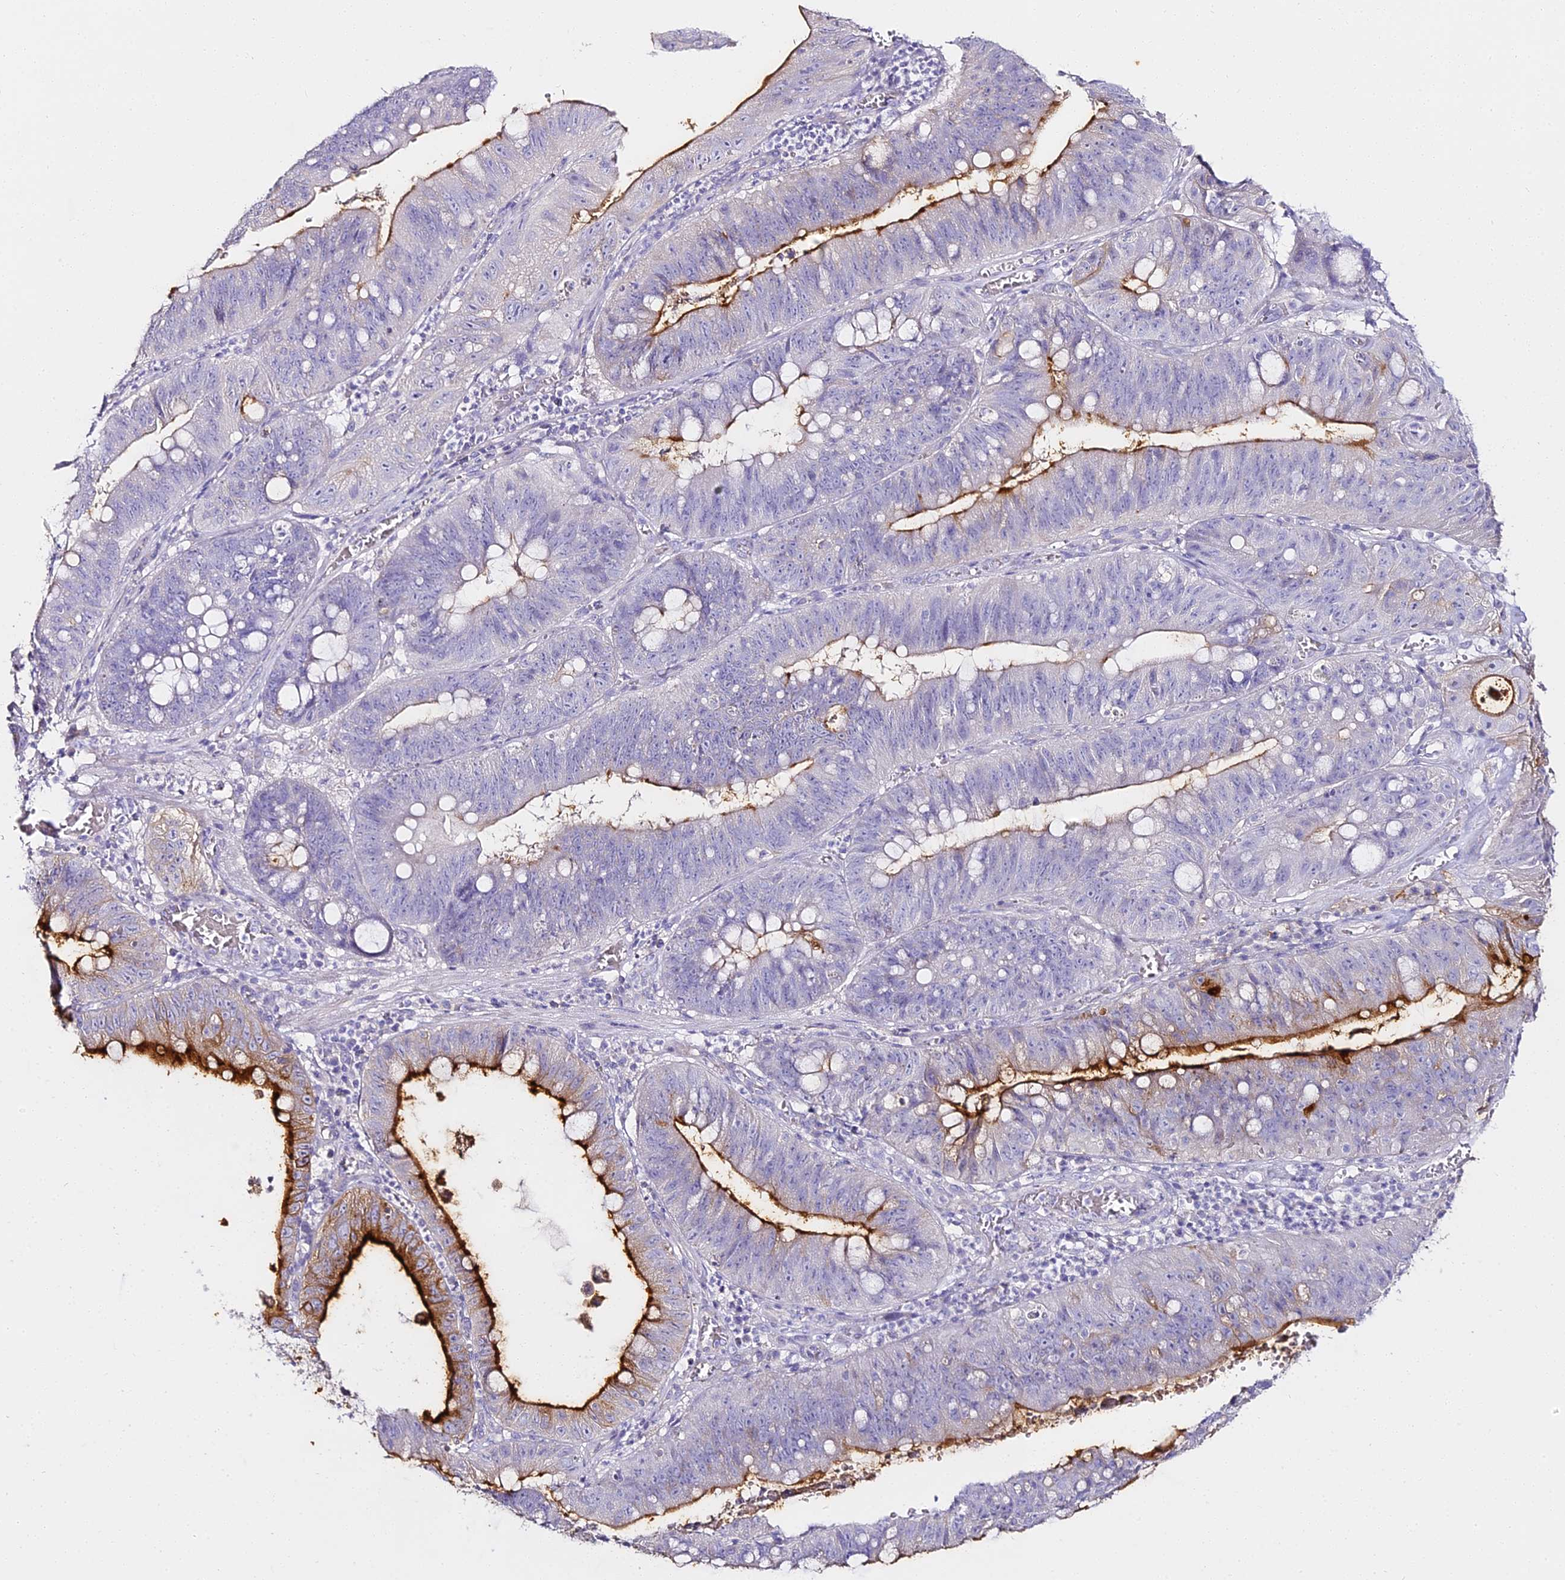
{"staining": {"intensity": "strong", "quantity": "25%-75%", "location": "cytoplasmic/membranous"}, "tissue": "stomach cancer", "cell_type": "Tumor cells", "image_type": "cancer", "snomed": [{"axis": "morphology", "description": "Adenocarcinoma, NOS"}, {"axis": "topography", "description": "Stomach"}], "caption": "The histopathology image exhibits a brown stain indicating the presence of a protein in the cytoplasmic/membranous of tumor cells in stomach cancer (adenocarcinoma).", "gene": "ALPG", "patient": {"sex": "male", "age": 59}}